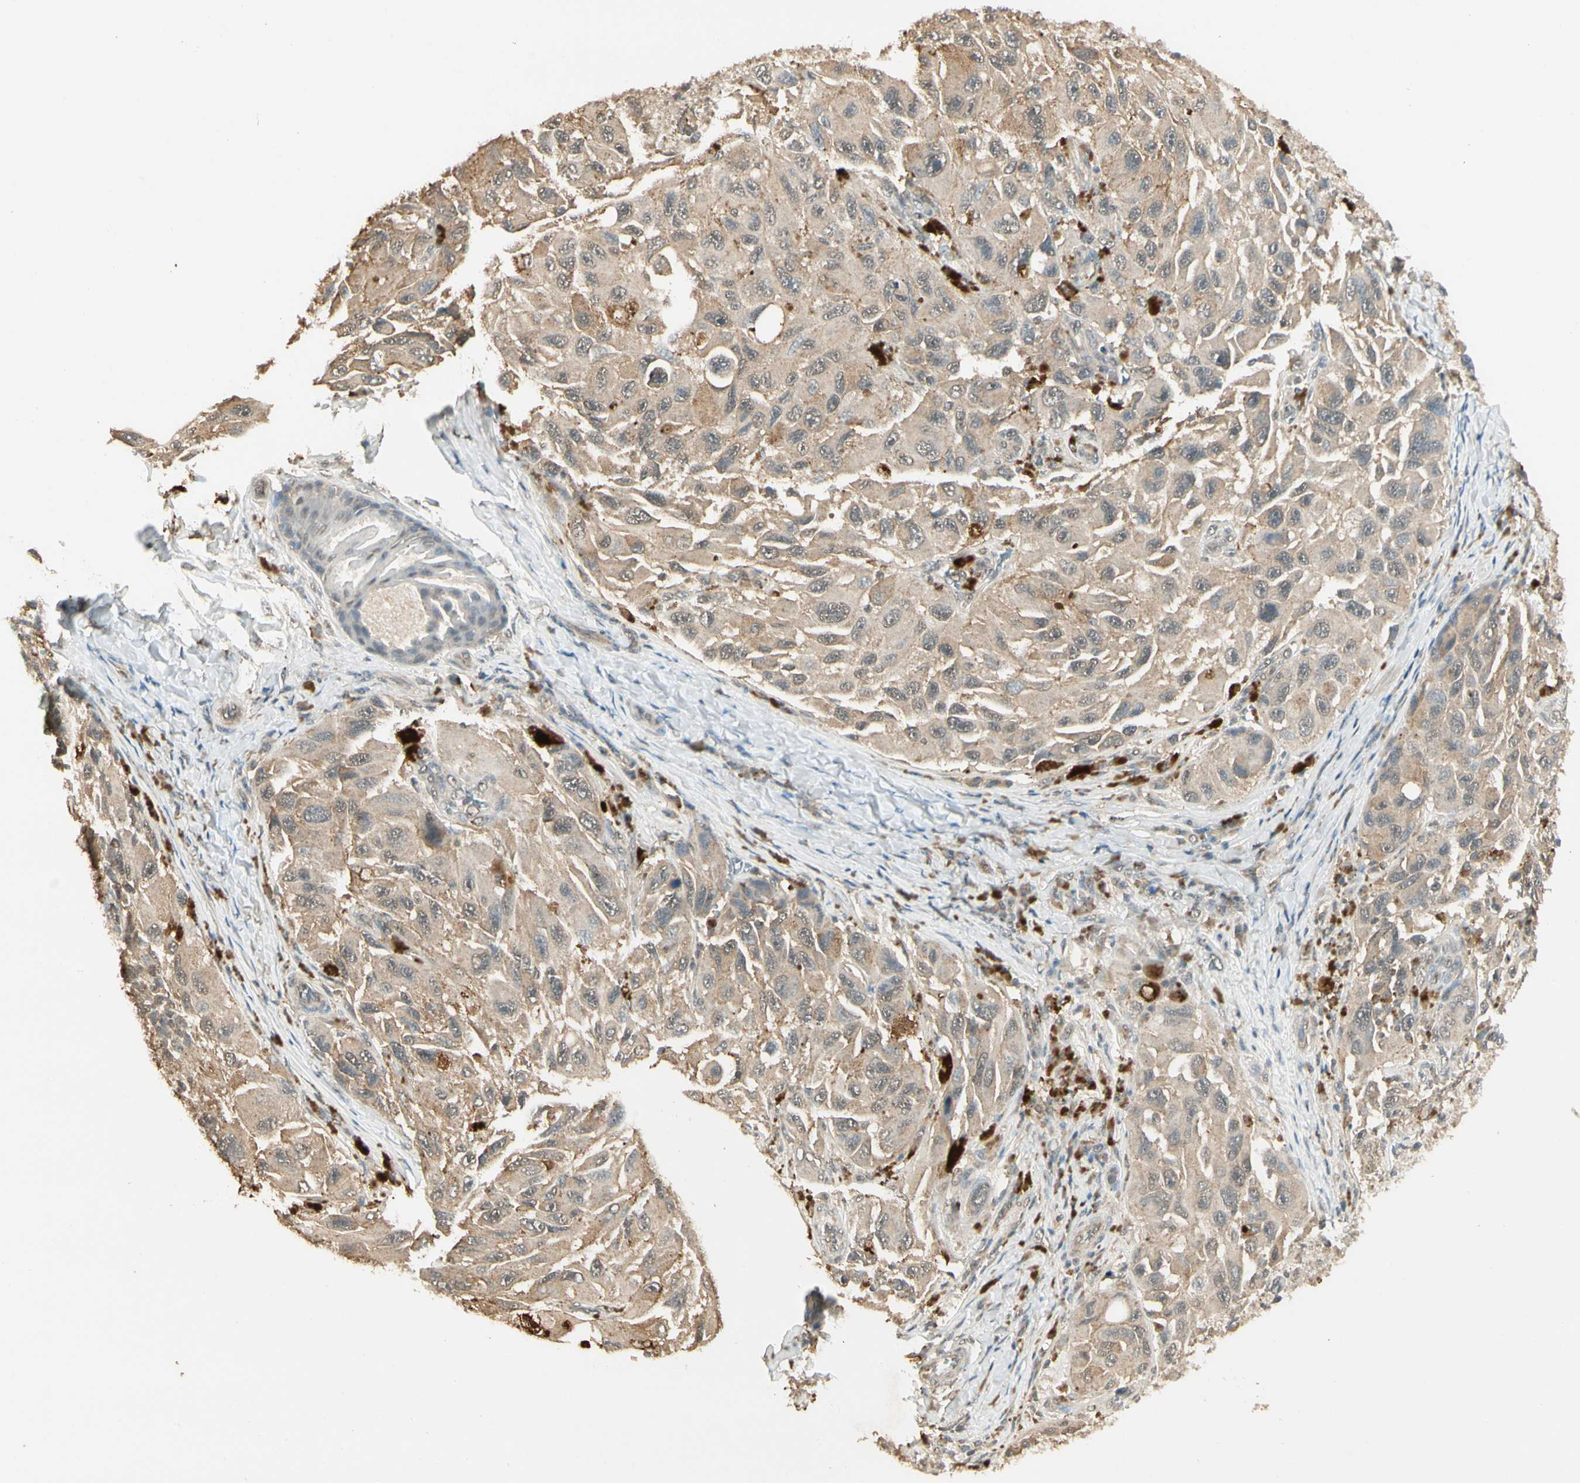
{"staining": {"intensity": "weak", "quantity": ">75%", "location": "cytoplasmic/membranous"}, "tissue": "melanoma", "cell_type": "Tumor cells", "image_type": "cancer", "snomed": [{"axis": "morphology", "description": "Malignant melanoma, NOS"}, {"axis": "topography", "description": "Skin"}], "caption": "Protein analysis of melanoma tissue demonstrates weak cytoplasmic/membranous expression in about >75% of tumor cells.", "gene": "SGCA", "patient": {"sex": "female", "age": 73}}